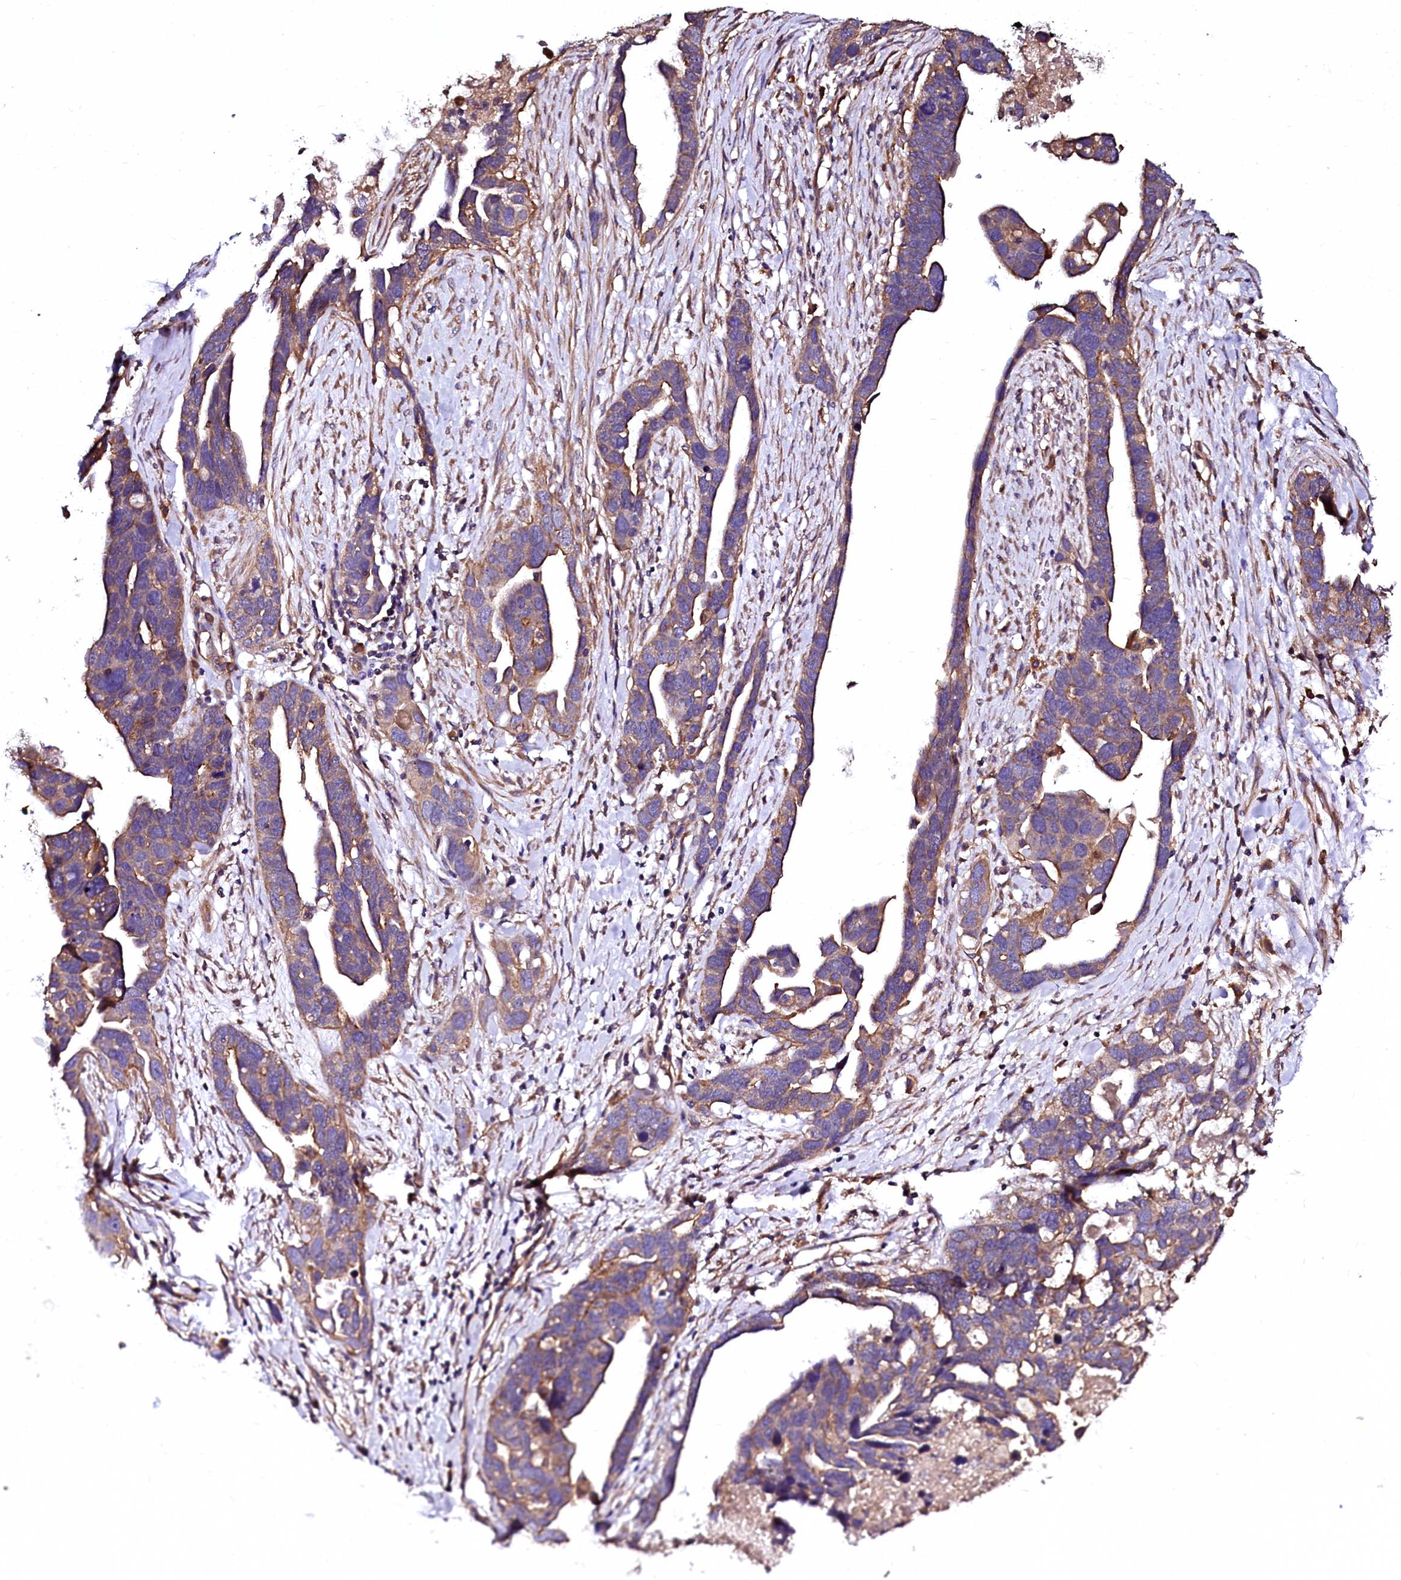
{"staining": {"intensity": "moderate", "quantity": "25%-75%", "location": "cytoplasmic/membranous"}, "tissue": "ovarian cancer", "cell_type": "Tumor cells", "image_type": "cancer", "snomed": [{"axis": "morphology", "description": "Cystadenocarcinoma, serous, NOS"}, {"axis": "topography", "description": "Ovary"}], "caption": "Brown immunohistochemical staining in serous cystadenocarcinoma (ovarian) shows moderate cytoplasmic/membranous expression in approximately 25%-75% of tumor cells.", "gene": "APPL2", "patient": {"sex": "female", "age": 54}}